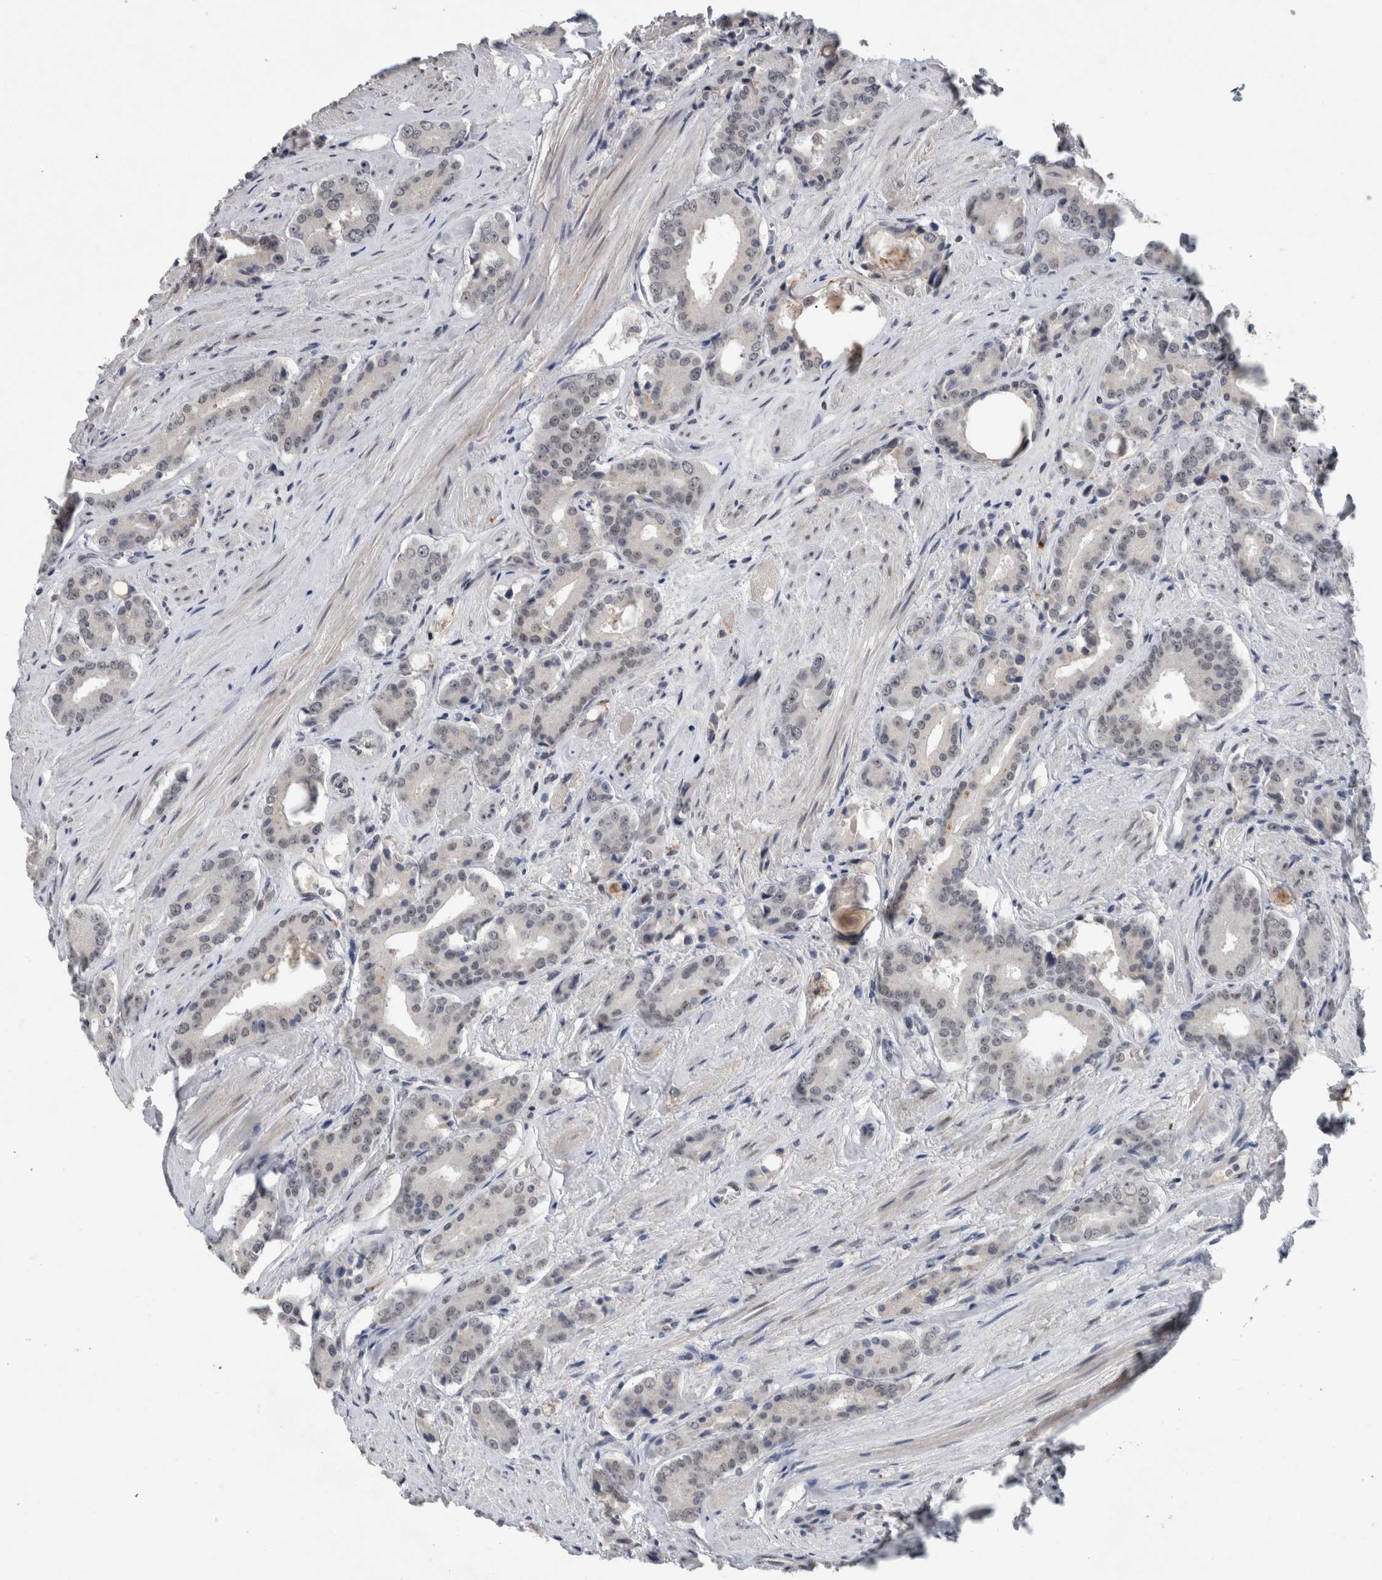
{"staining": {"intensity": "negative", "quantity": "none", "location": "none"}, "tissue": "prostate cancer", "cell_type": "Tumor cells", "image_type": "cancer", "snomed": [{"axis": "morphology", "description": "Adenocarcinoma, High grade"}, {"axis": "topography", "description": "Prostate"}], "caption": "DAB (3,3'-diaminobenzidine) immunohistochemical staining of prostate cancer exhibits no significant expression in tumor cells.", "gene": "PRXL2A", "patient": {"sex": "male", "age": 71}}